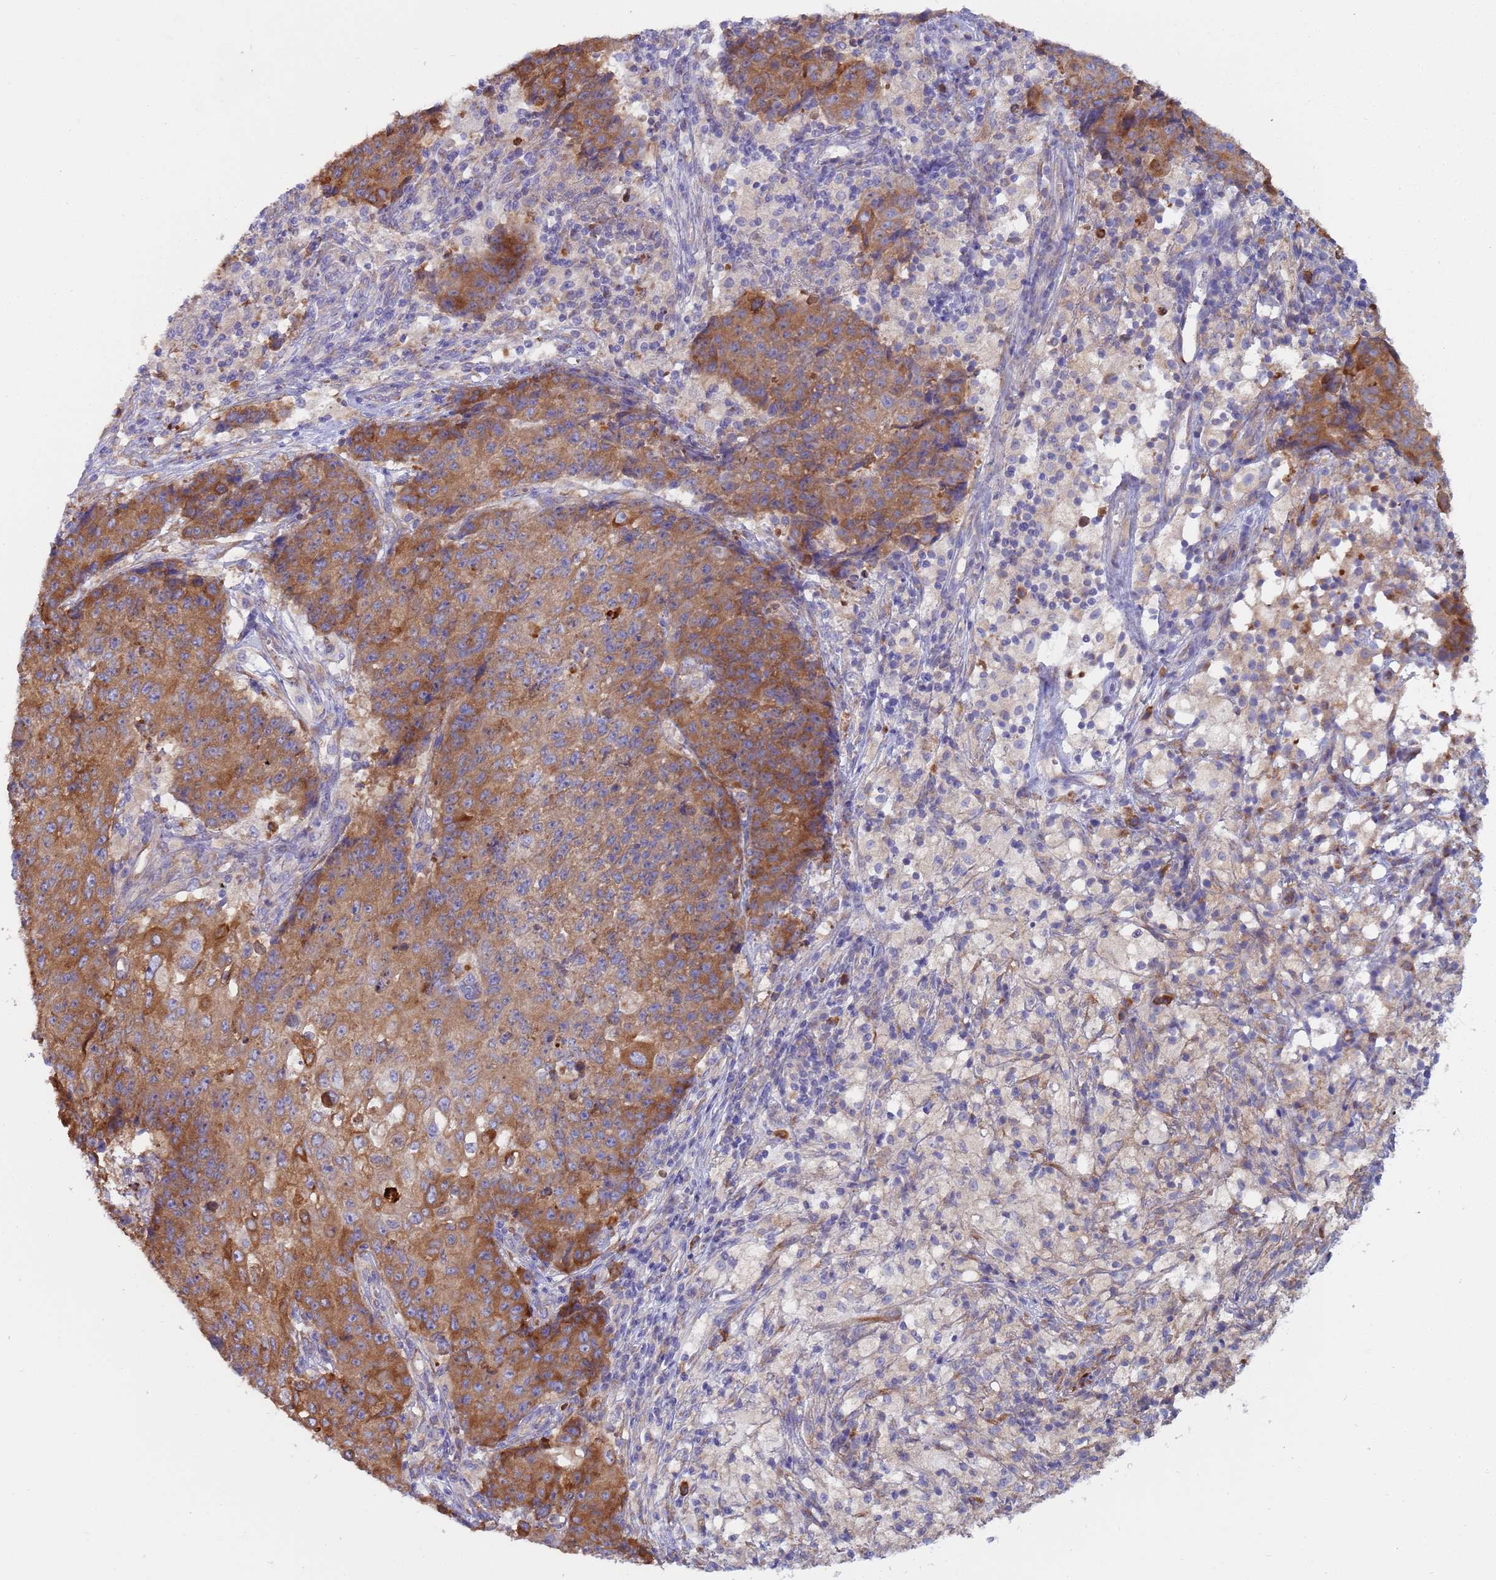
{"staining": {"intensity": "moderate", "quantity": "25%-75%", "location": "cytoplasmic/membranous"}, "tissue": "ovarian cancer", "cell_type": "Tumor cells", "image_type": "cancer", "snomed": [{"axis": "morphology", "description": "Carcinoma, endometroid"}, {"axis": "topography", "description": "Ovary"}], "caption": "Ovarian endometroid carcinoma stained for a protein displays moderate cytoplasmic/membranous positivity in tumor cells.", "gene": "ZNF844", "patient": {"sex": "female", "age": 42}}